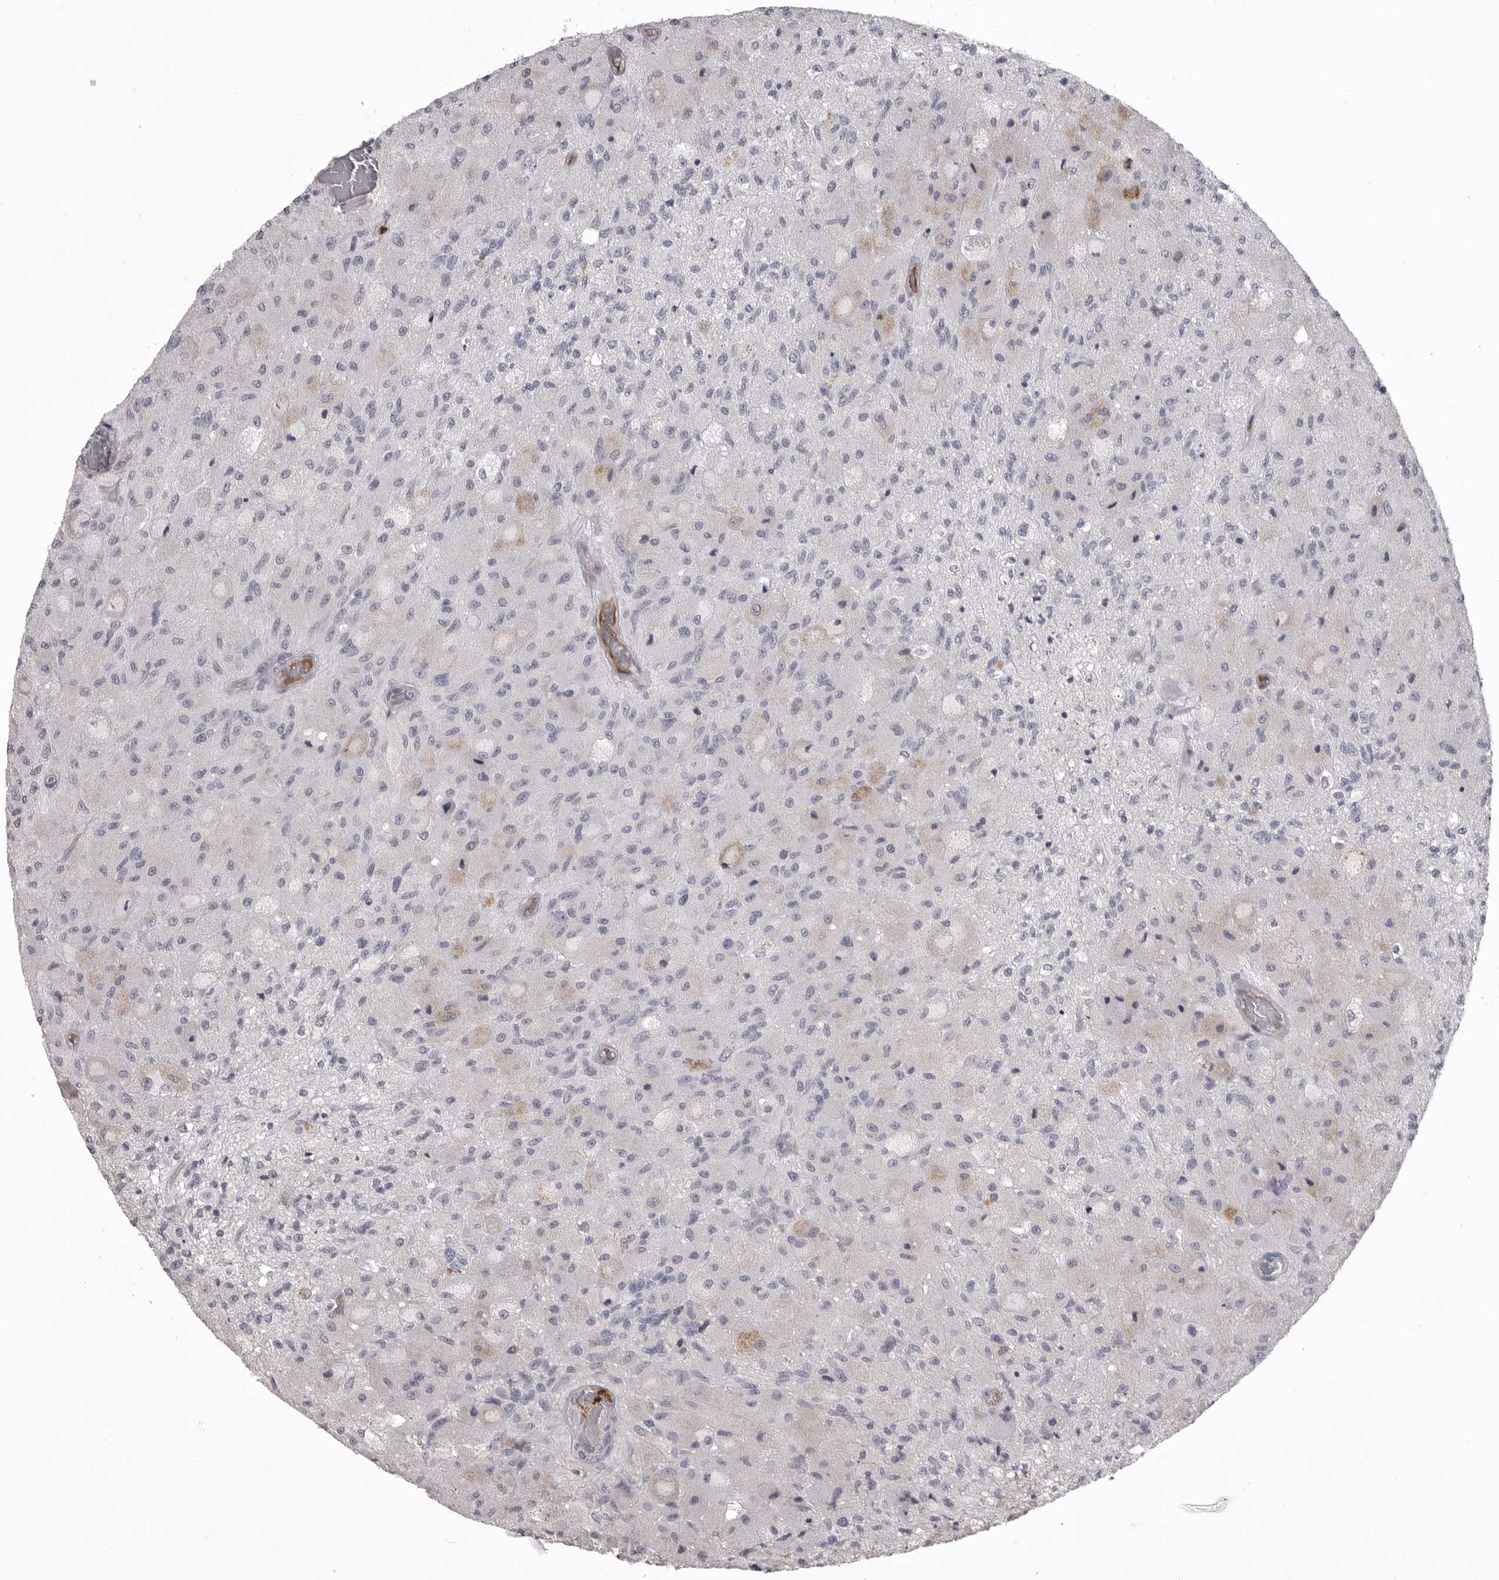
{"staining": {"intensity": "negative", "quantity": "none", "location": "none"}, "tissue": "glioma", "cell_type": "Tumor cells", "image_type": "cancer", "snomed": [{"axis": "morphology", "description": "Normal tissue, NOS"}, {"axis": "morphology", "description": "Glioma, malignant, High grade"}, {"axis": "topography", "description": "Cerebral cortex"}], "caption": "An IHC micrograph of high-grade glioma (malignant) is shown. There is no staining in tumor cells of high-grade glioma (malignant).", "gene": "SERPING1", "patient": {"sex": "male", "age": 77}}